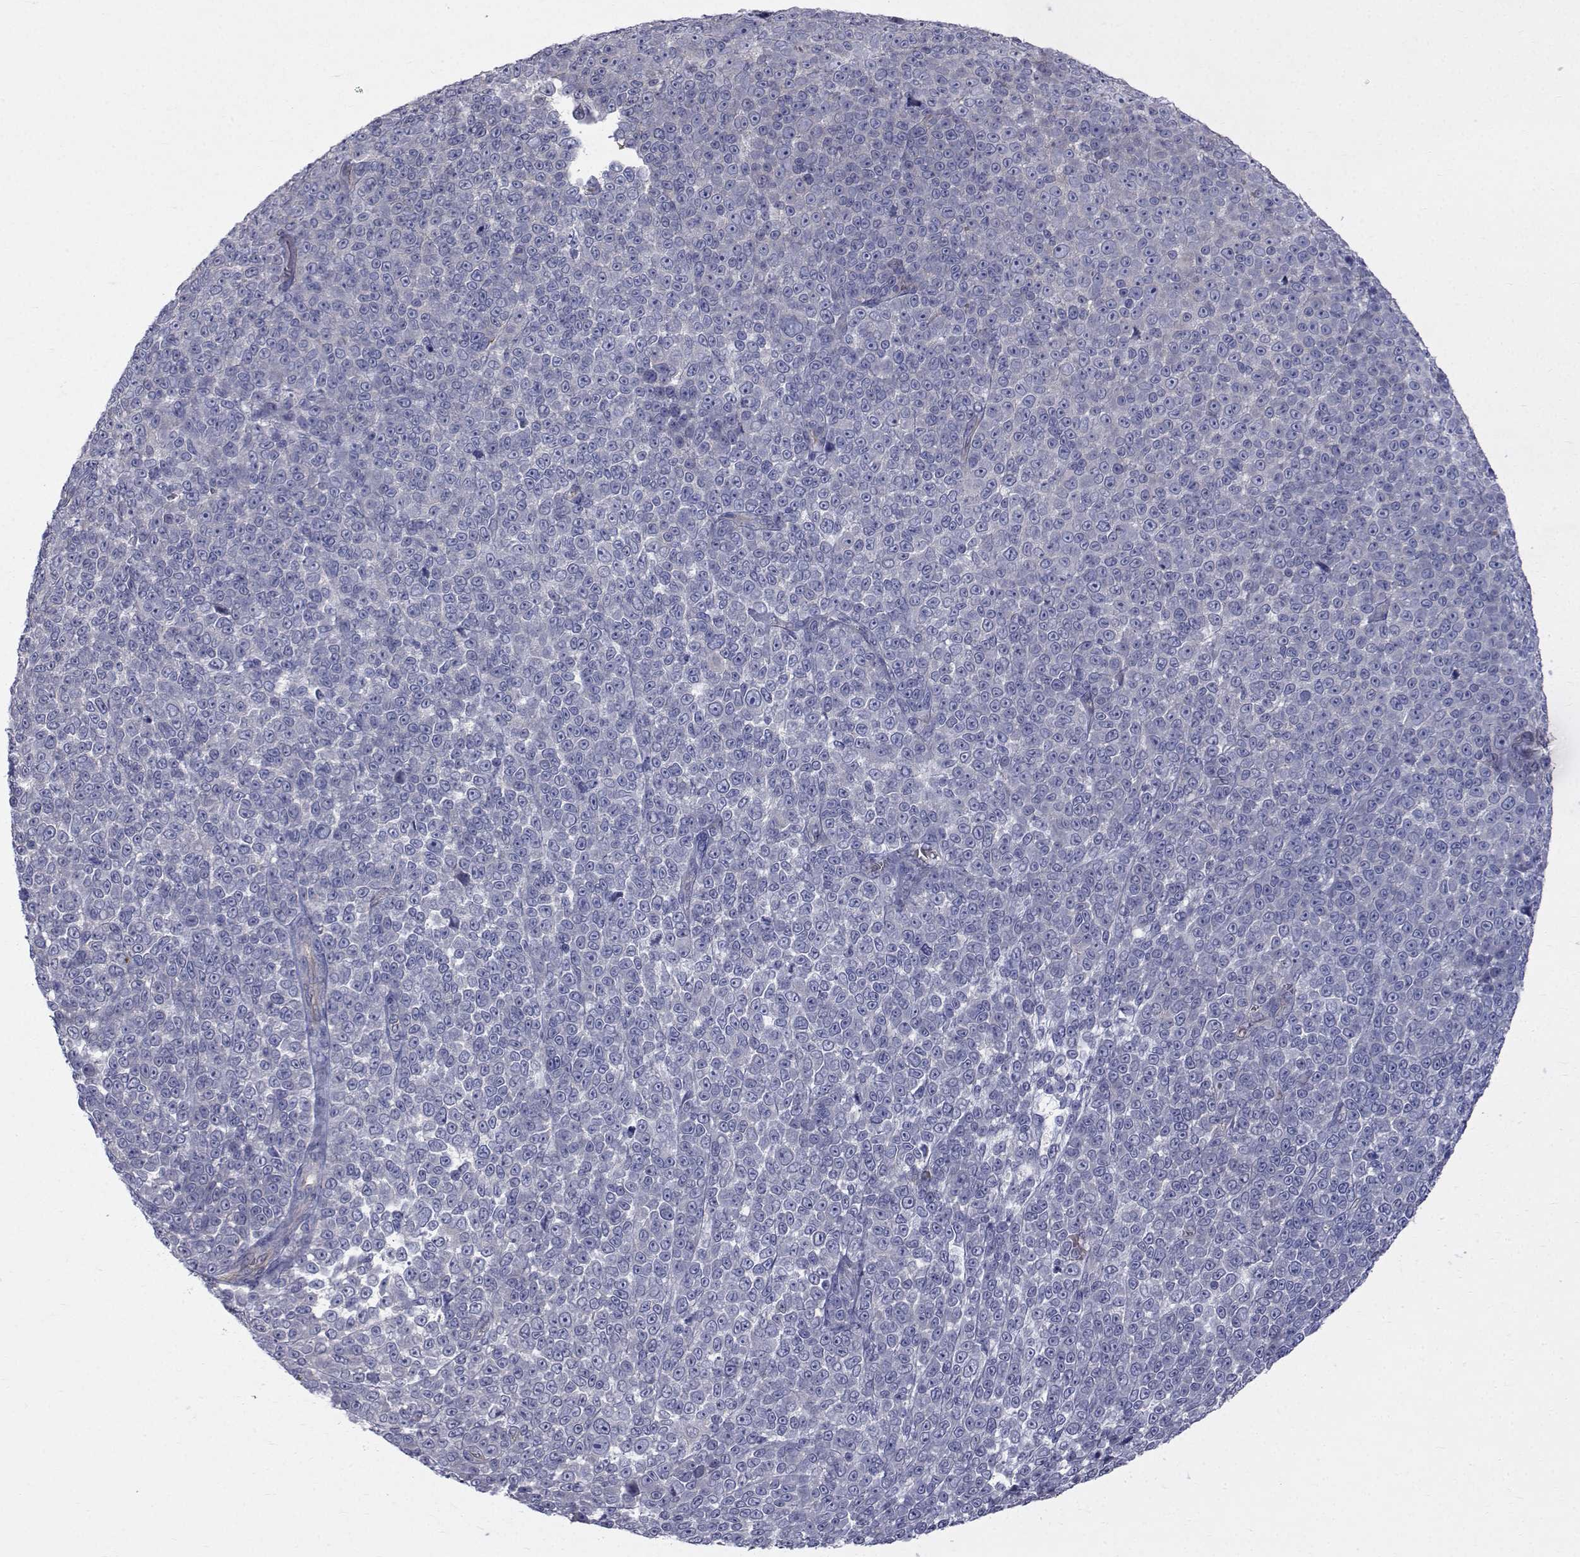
{"staining": {"intensity": "weak", "quantity": "<25%", "location": "cytoplasmic/membranous"}, "tissue": "melanoma", "cell_type": "Tumor cells", "image_type": "cancer", "snomed": [{"axis": "morphology", "description": "Malignant melanoma, NOS"}, {"axis": "topography", "description": "Skin"}], "caption": "The photomicrograph exhibits no significant expression in tumor cells of melanoma. (DAB (3,3'-diaminobenzidine) IHC with hematoxylin counter stain).", "gene": "QPCT", "patient": {"sex": "female", "age": 95}}